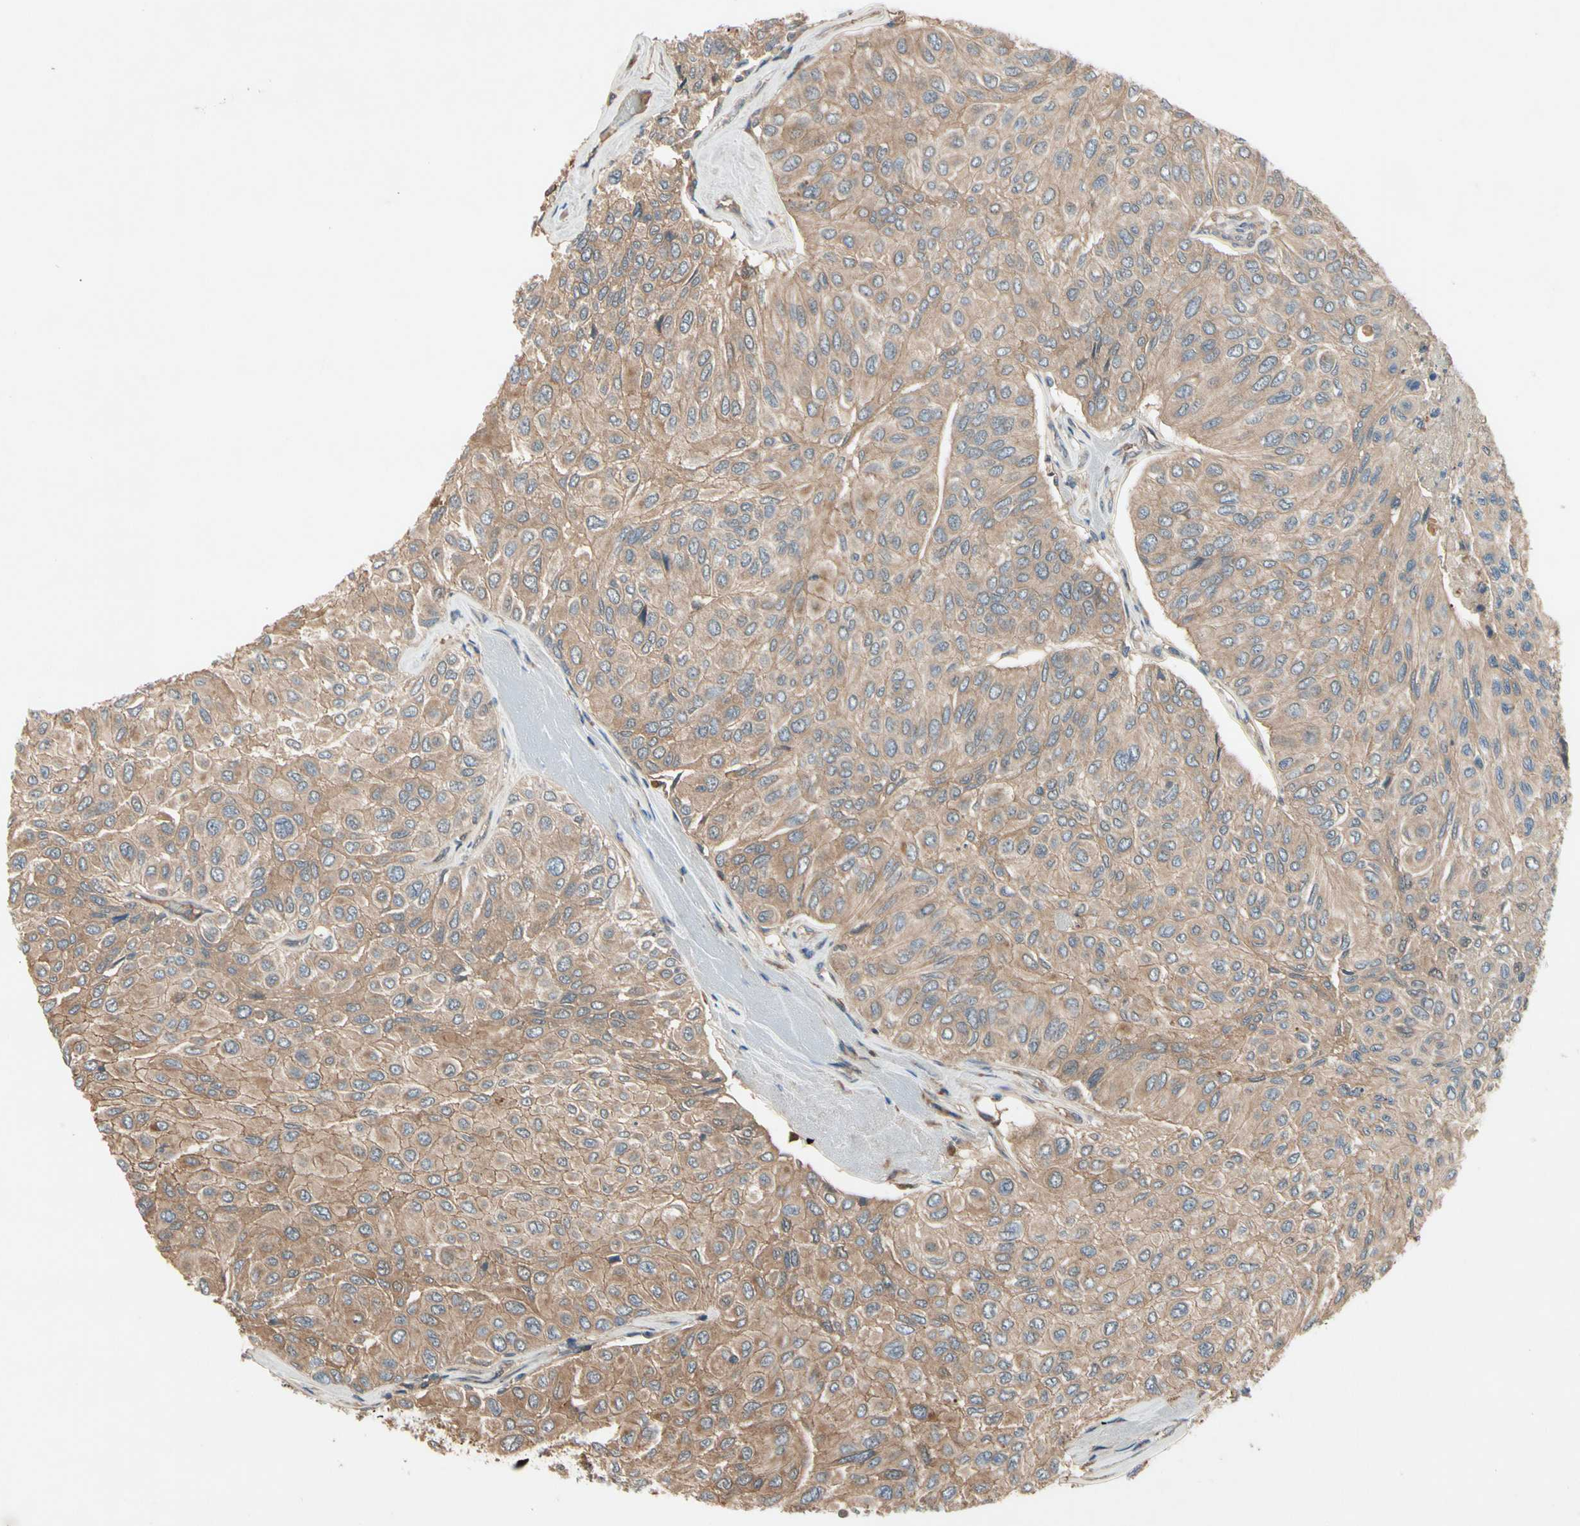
{"staining": {"intensity": "moderate", "quantity": ">75%", "location": "cytoplasmic/membranous"}, "tissue": "urothelial cancer", "cell_type": "Tumor cells", "image_type": "cancer", "snomed": [{"axis": "morphology", "description": "Urothelial carcinoma, High grade"}, {"axis": "topography", "description": "Urinary bladder"}], "caption": "A micrograph of human urothelial cancer stained for a protein displays moderate cytoplasmic/membranous brown staining in tumor cells. (DAB (3,3'-diaminobenzidine) = brown stain, brightfield microscopy at high magnification).", "gene": "NSF", "patient": {"sex": "male", "age": 66}}